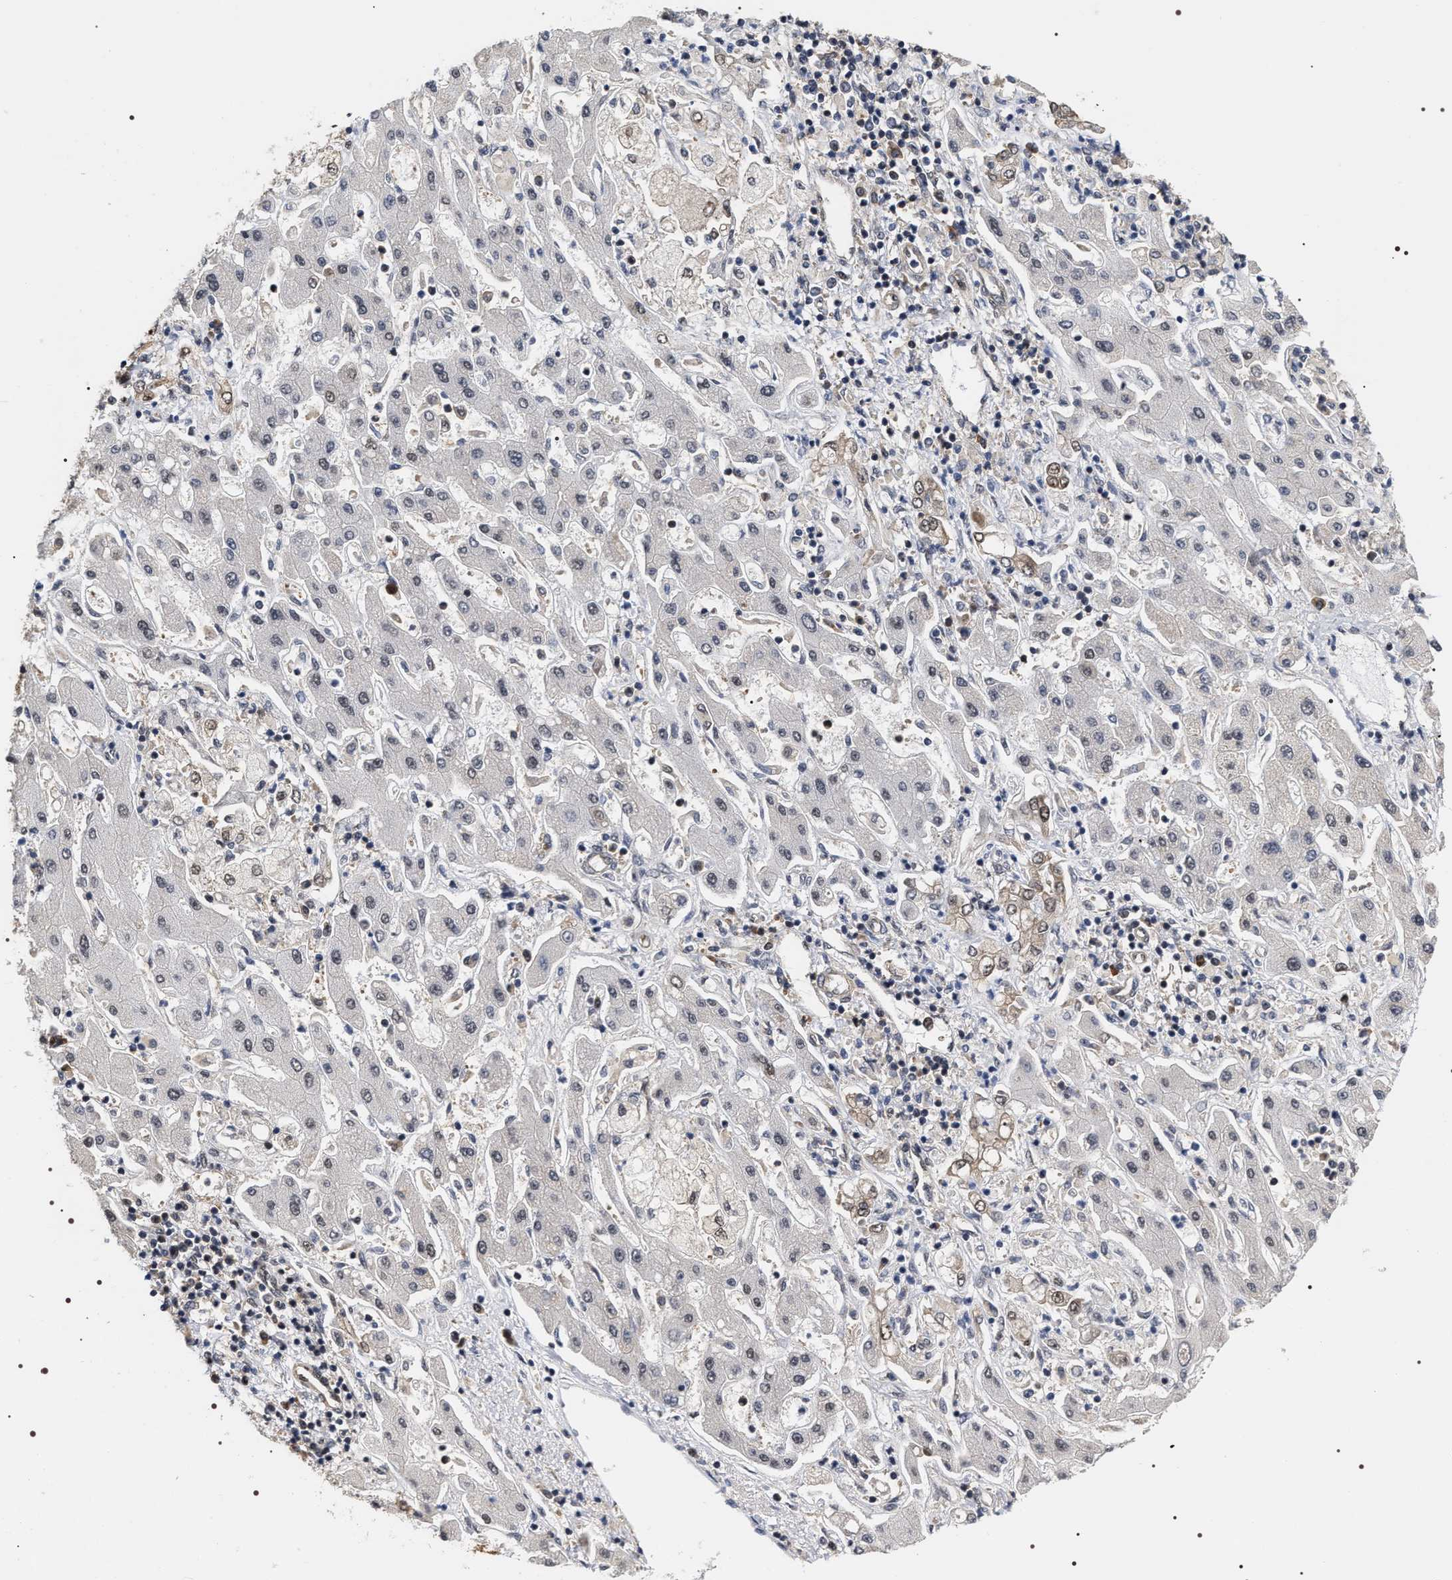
{"staining": {"intensity": "weak", "quantity": "25%-75%", "location": "cytoplasmic/membranous,nuclear"}, "tissue": "liver cancer", "cell_type": "Tumor cells", "image_type": "cancer", "snomed": [{"axis": "morphology", "description": "Cholangiocarcinoma"}, {"axis": "topography", "description": "Liver"}], "caption": "There is low levels of weak cytoplasmic/membranous and nuclear expression in tumor cells of cholangiocarcinoma (liver), as demonstrated by immunohistochemical staining (brown color).", "gene": "BAG6", "patient": {"sex": "male", "age": 50}}